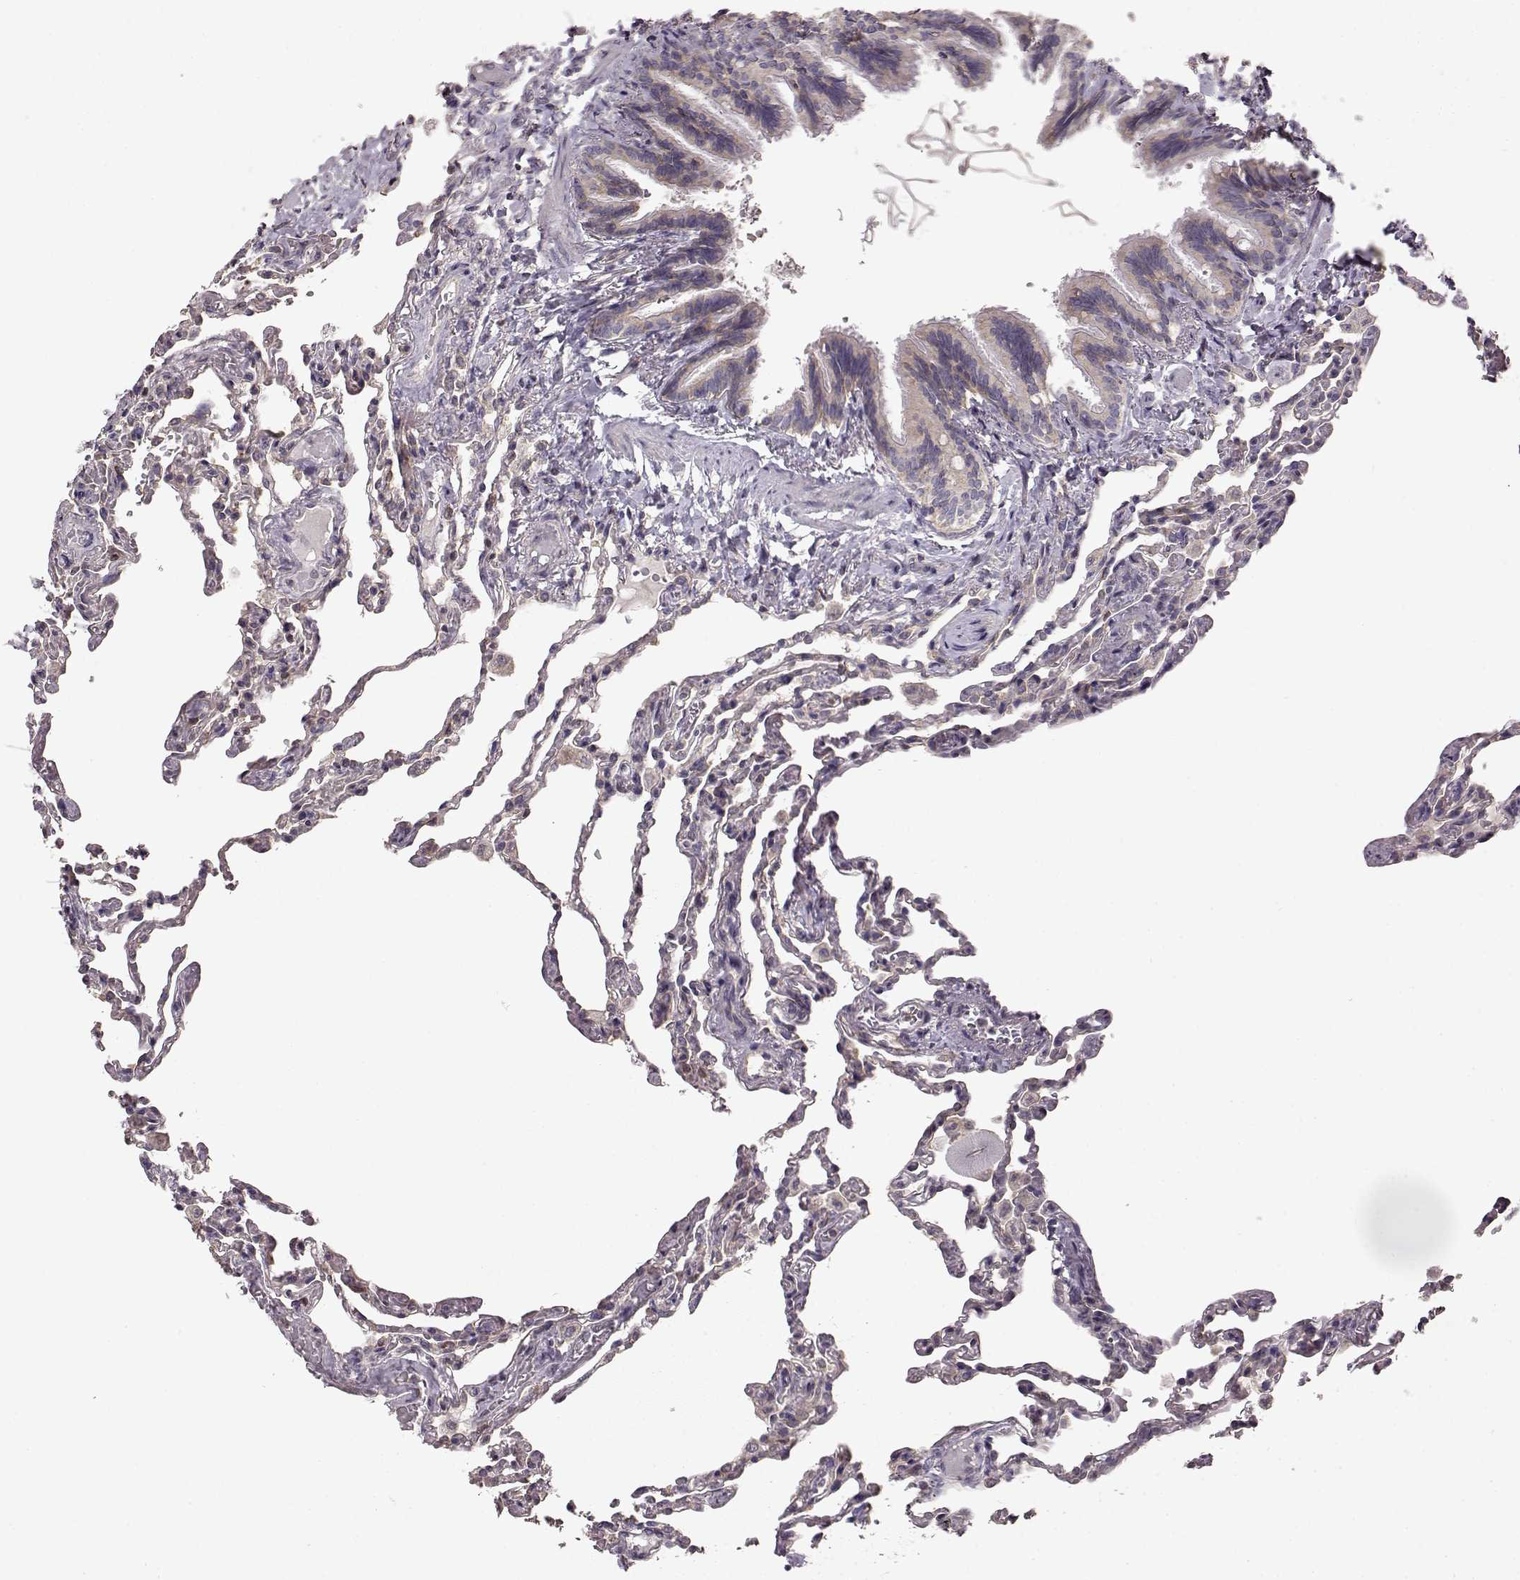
{"staining": {"intensity": "negative", "quantity": "none", "location": "none"}, "tissue": "lung", "cell_type": "Alveolar cells", "image_type": "normal", "snomed": [{"axis": "morphology", "description": "Normal tissue, NOS"}, {"axis": "topography", "description": "Lung"}], "caption": "A micrograph of lung stained for a protein exhibits no brown staining in alveolar cells. Nuclei are stained in blue.", "gene": "ERBB3", "patient": {"sex": "female", "age": 43}}